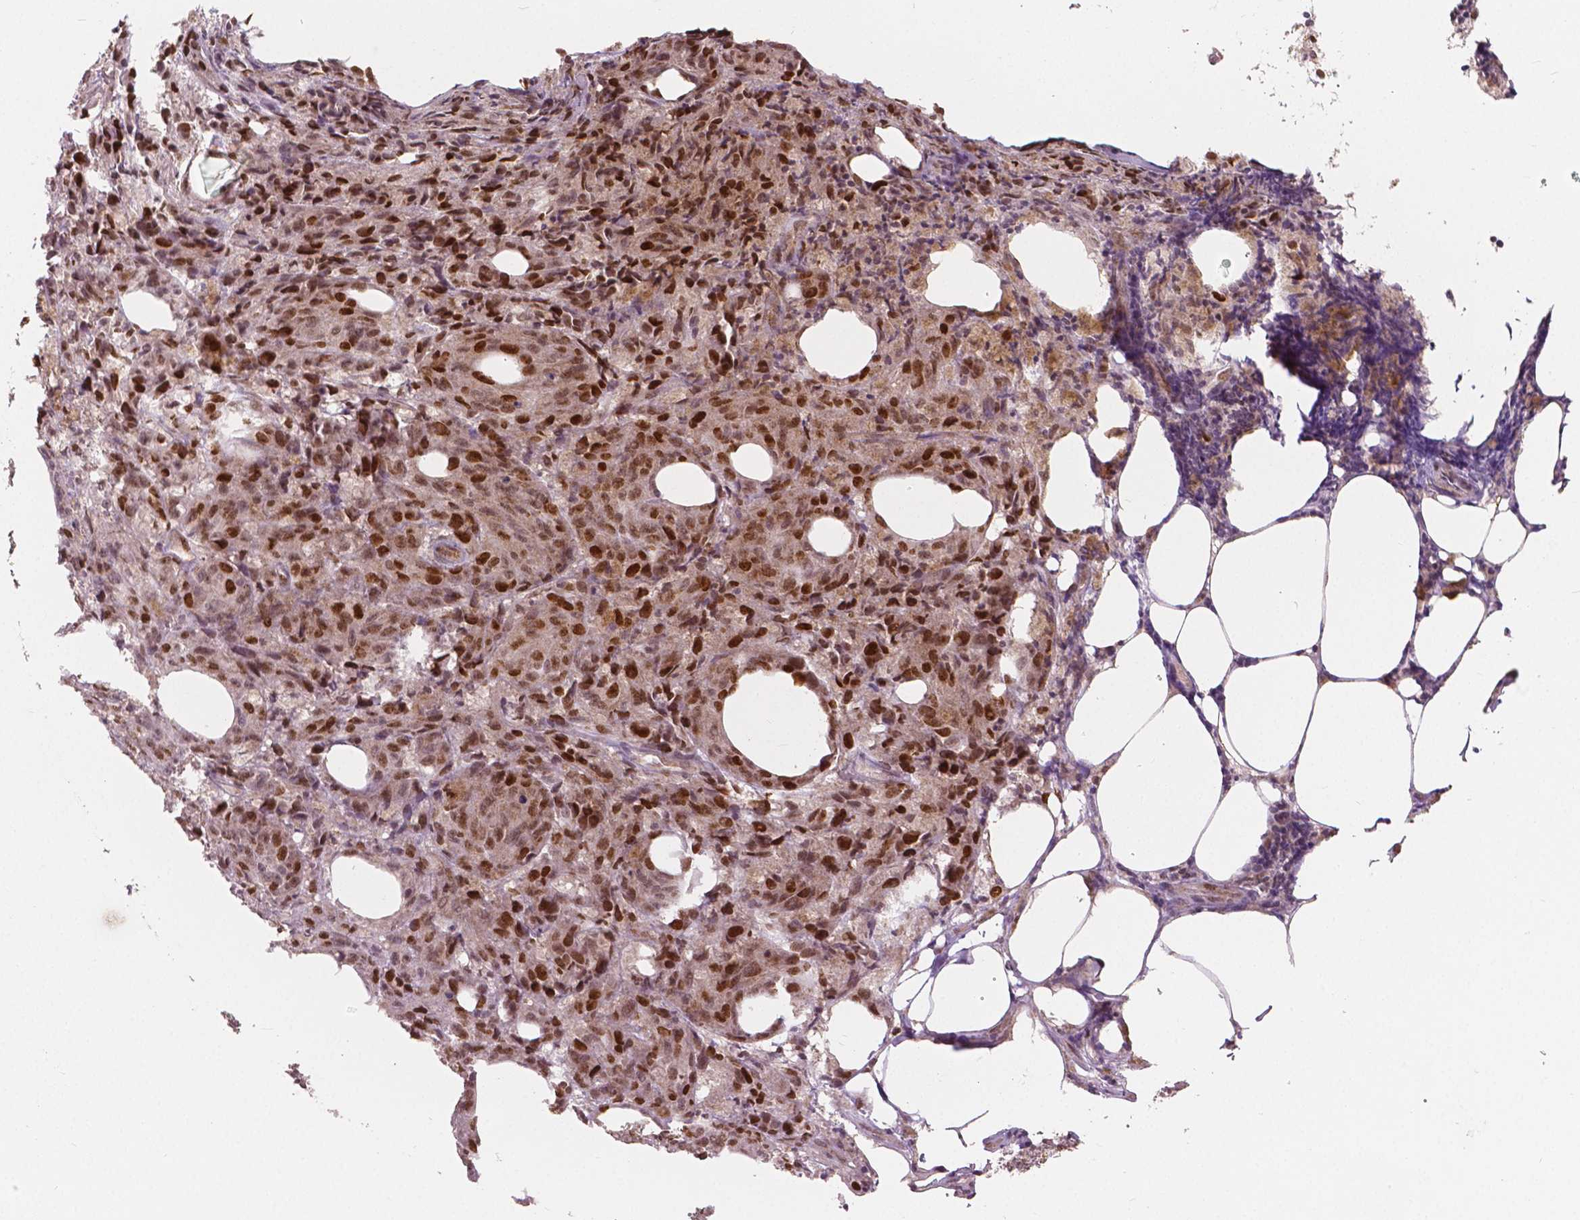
{"staining": {"intensity": "strong", "quantity": ">75%", "location": "nuclear"}, "tissue": "melanoma", "cell_type": "Tumor cells", "image_type": "cancer", "snomed": [{"axis": "morphology", "description": "Malignant melanoma, NOS"}, {"axis": "topography", "description": "Skin"}], "caption": "IHC staining of malignant melanoma, which exhibits high levels of strong nuclear expression in approximately >75% of tumor cells indicating strong nuclear protein expression. The staining was performed using DAB (3,3'-diaminobenzidine) (brown) for protein detection and nuclei were counterstained in hematoxylin (blue).", "gene": "NSD2", "patient": {"sex": "female", "age": 34}}